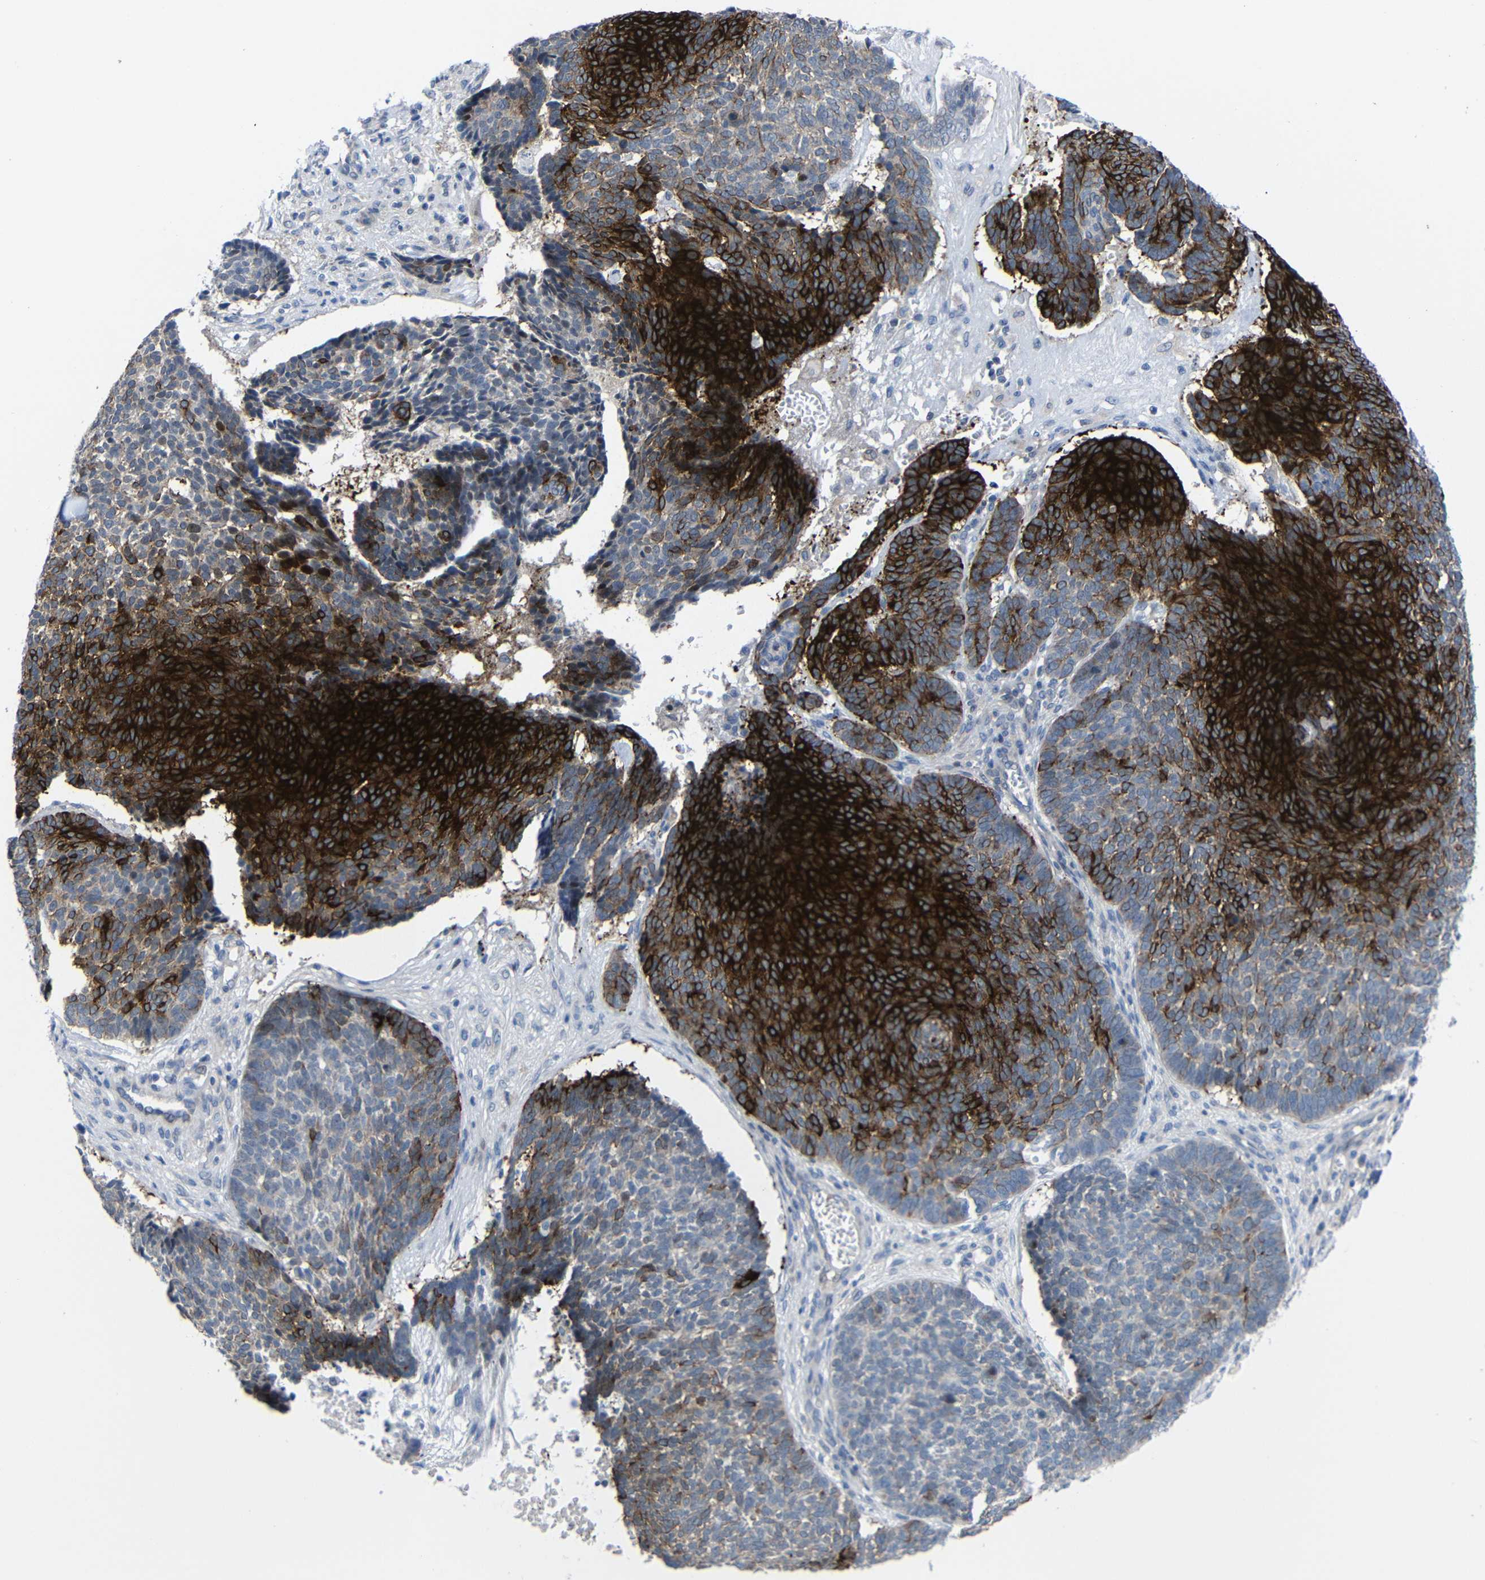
{"staining": {"intensity": "strong", "quantity": "25%-75%", "location": "cytoplasmic/membranous"}, "tissue": "skin cancer", "cell_type": "Tumor cells", "image_type": "cancer", "snomed": [{"axis": "morphology", "description": "Basal cell carcinoma"}, {"axis": "topography", "description": "Skin"}], "caption": "This image reveals skin cancer (basal cell carcinoma) stained with immunohistochemistry (IHC) to label a protein in brown. The cytoplasmic/membranous of tumor cells show strong positivity for the protein. Nuclei are counter-stained blue.", "gene": "CMTM1", "patient": {"sex": "male", "age": 84}}